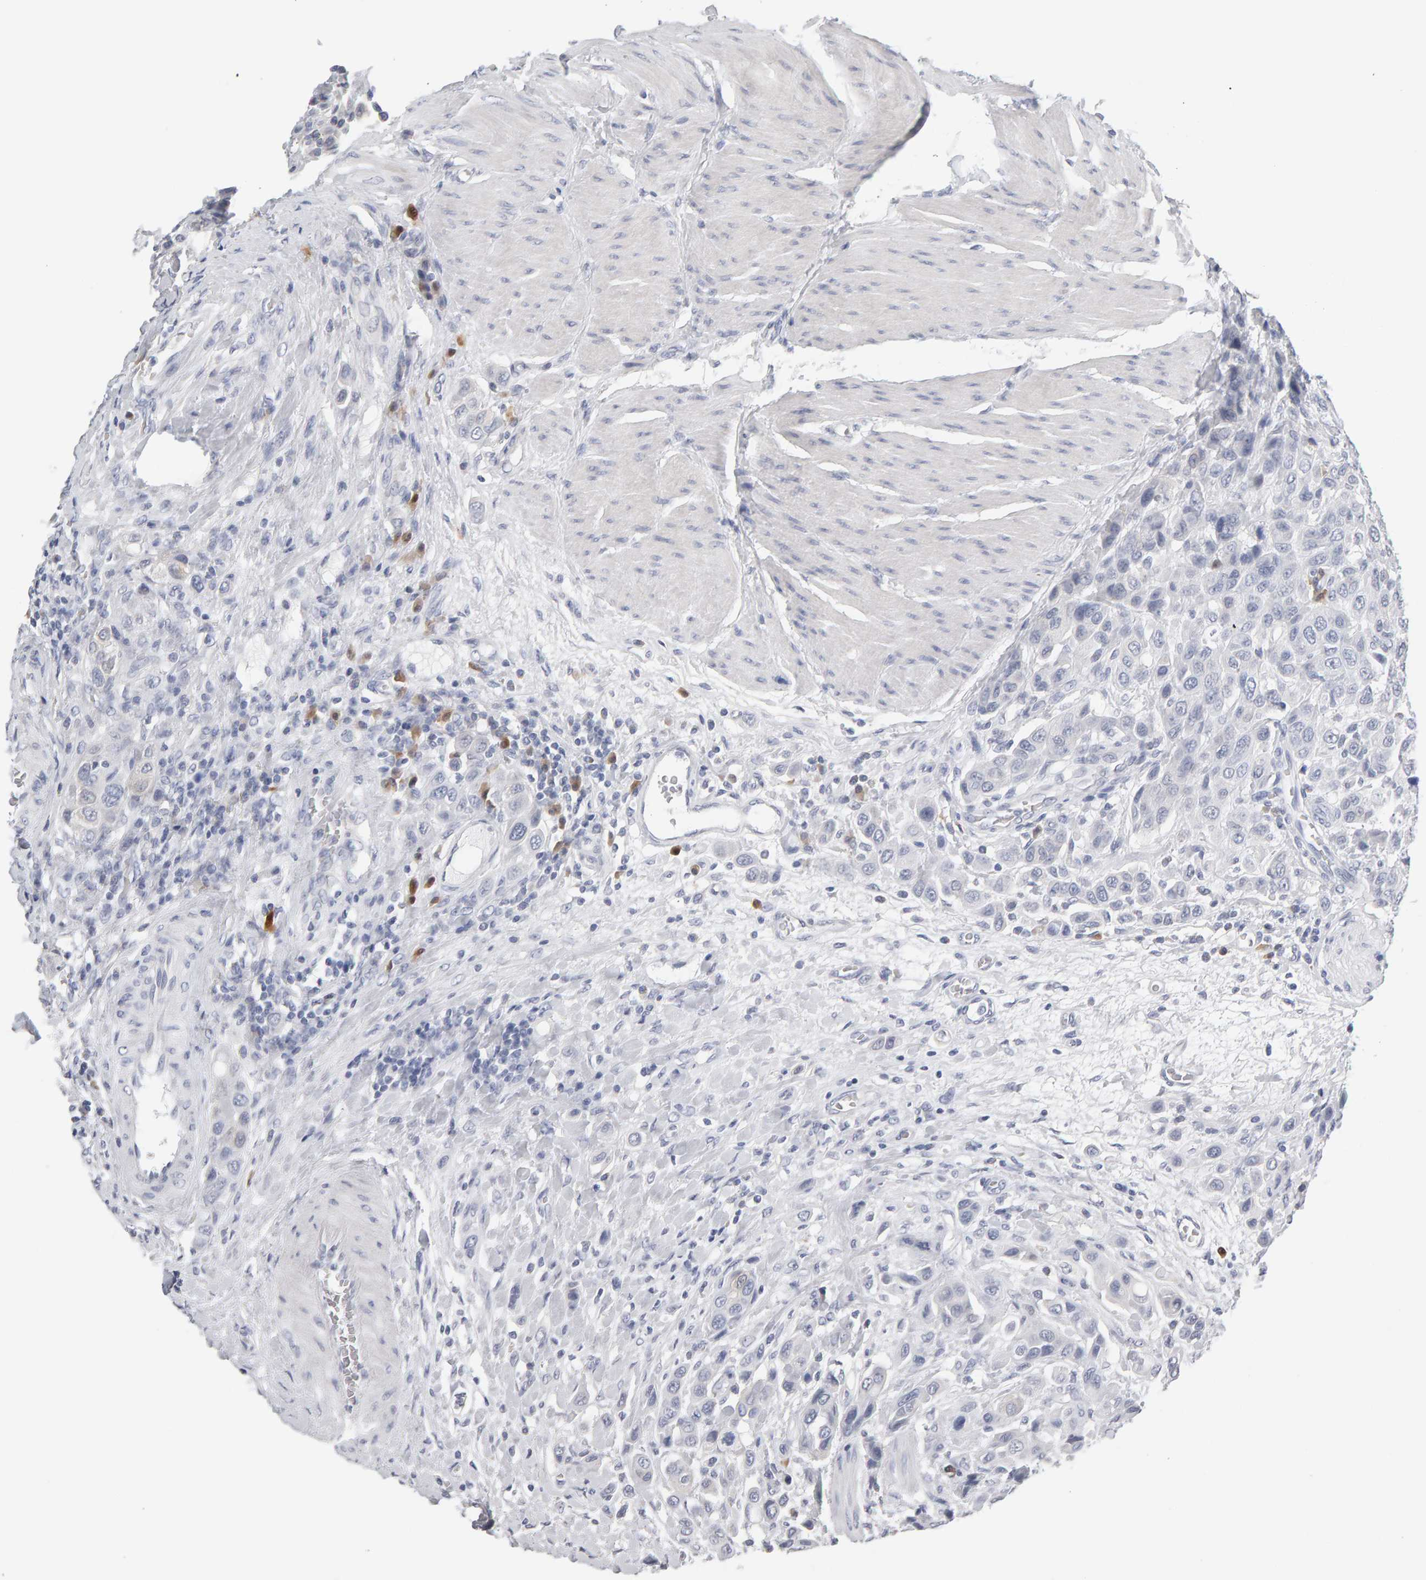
{"staining": {"intensity": "negative", "quantity": "none", "location": "none"}, "tissue": "urothelial cancer", "cell_type": "Tumor cells", "image_type": "cancer", "snomed": [{"axis": "morphology", "description": "Urothelial carcinoma, High grade"}, {"axis": "topography", "description": "Urinary bladder"}], "caption": "This is a photomicrograph of immunohistochemistry (IHC) staining of urothelial carcinoma (high-grade), which shows no staining in tumor cells.", "gene": "CTH", "patient": {"sex": "male", "age": 50}}